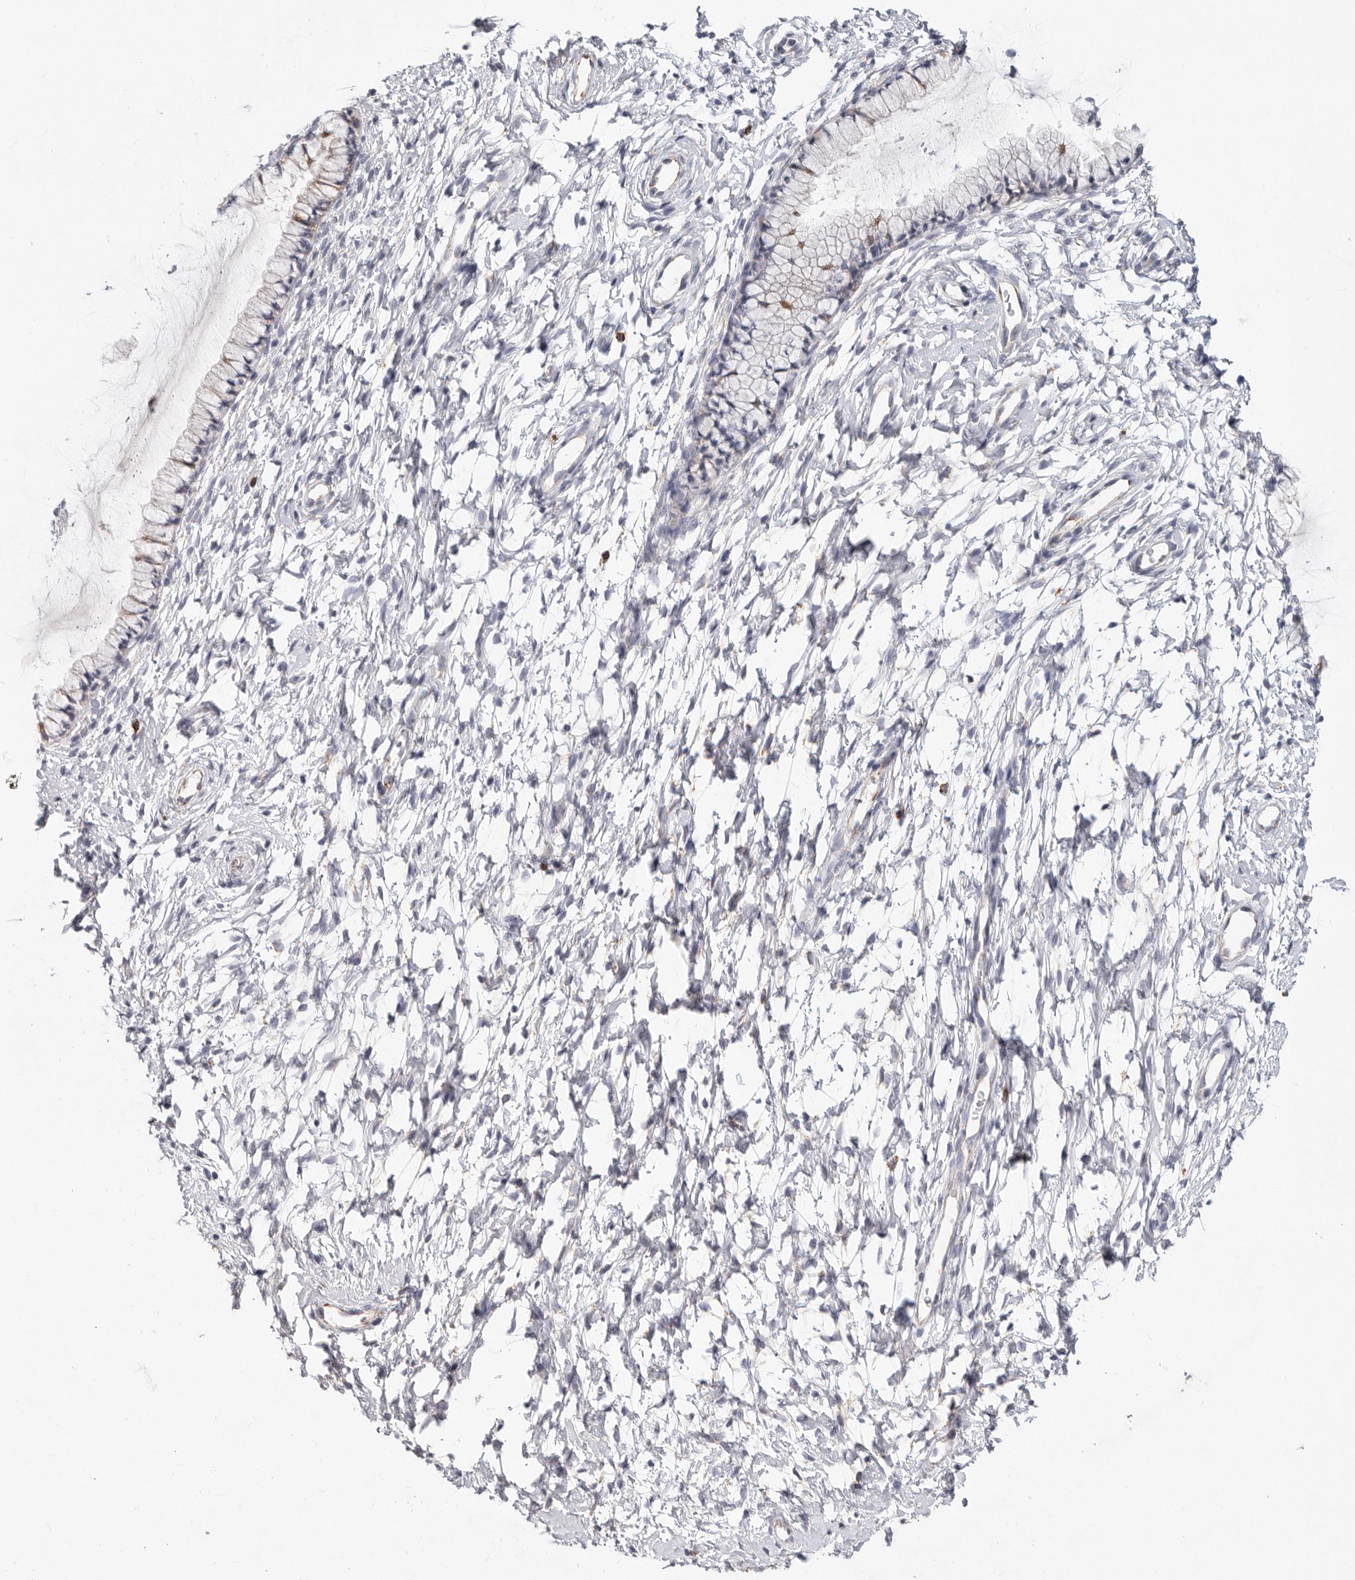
{"staining": {"intensity": "negative", "quantity": "none", "location": "none"}, "tissue": "cervix", "cell_type": "Glandular cells", "image_type": "normal", "snomed": [{"axis": "morphology", "description": "Normal tissue, NOS"}, {"axis": "topography", "description": "Cervix"}], "caption": "This is an immunohistochemistry image of normal cervix. There is no positivity in glandular cells.", "gene": "ELP3", "patient": {"sex": "female", "age": 72}}